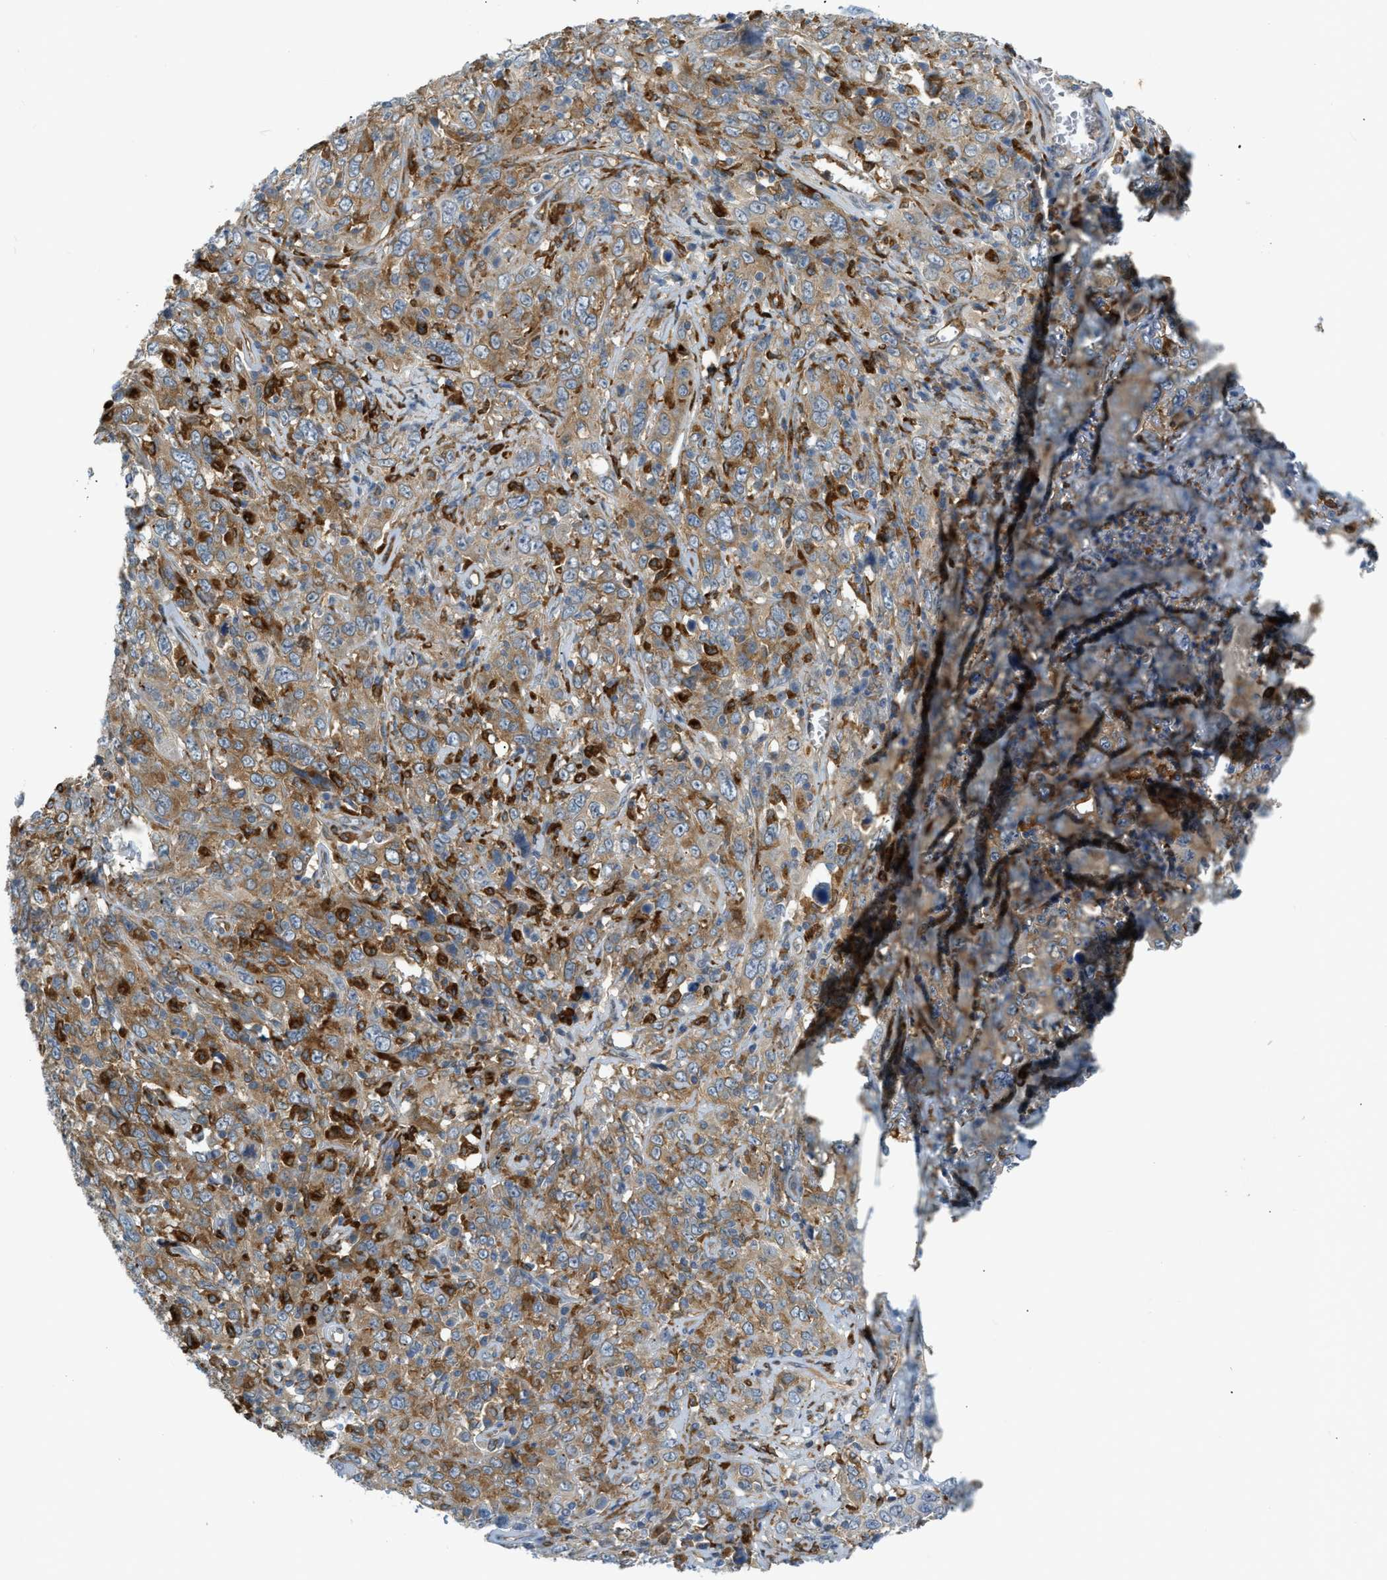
{"staining": {"intensity": "moderate", "quantity": ">75%", "location": "cytoplasmic/membranous"}, "tissue": "cervical cancer", "cell_type": "Tumor cells", "image_type": "cancer", "snomed": [{"axis": "morphology", "description": "Squamous cell carcinoma, NOS"}, {"axis": "topography", "description": "Cervix"}], "caption": "About >75% of tumor cells in human cervical cancer show moderate cytoplasmic/membranous protein staining as visualized by brown immunohistochemical staining.", "gene": "ZNF408", "patient": {"sex": "female", "age": 46}}